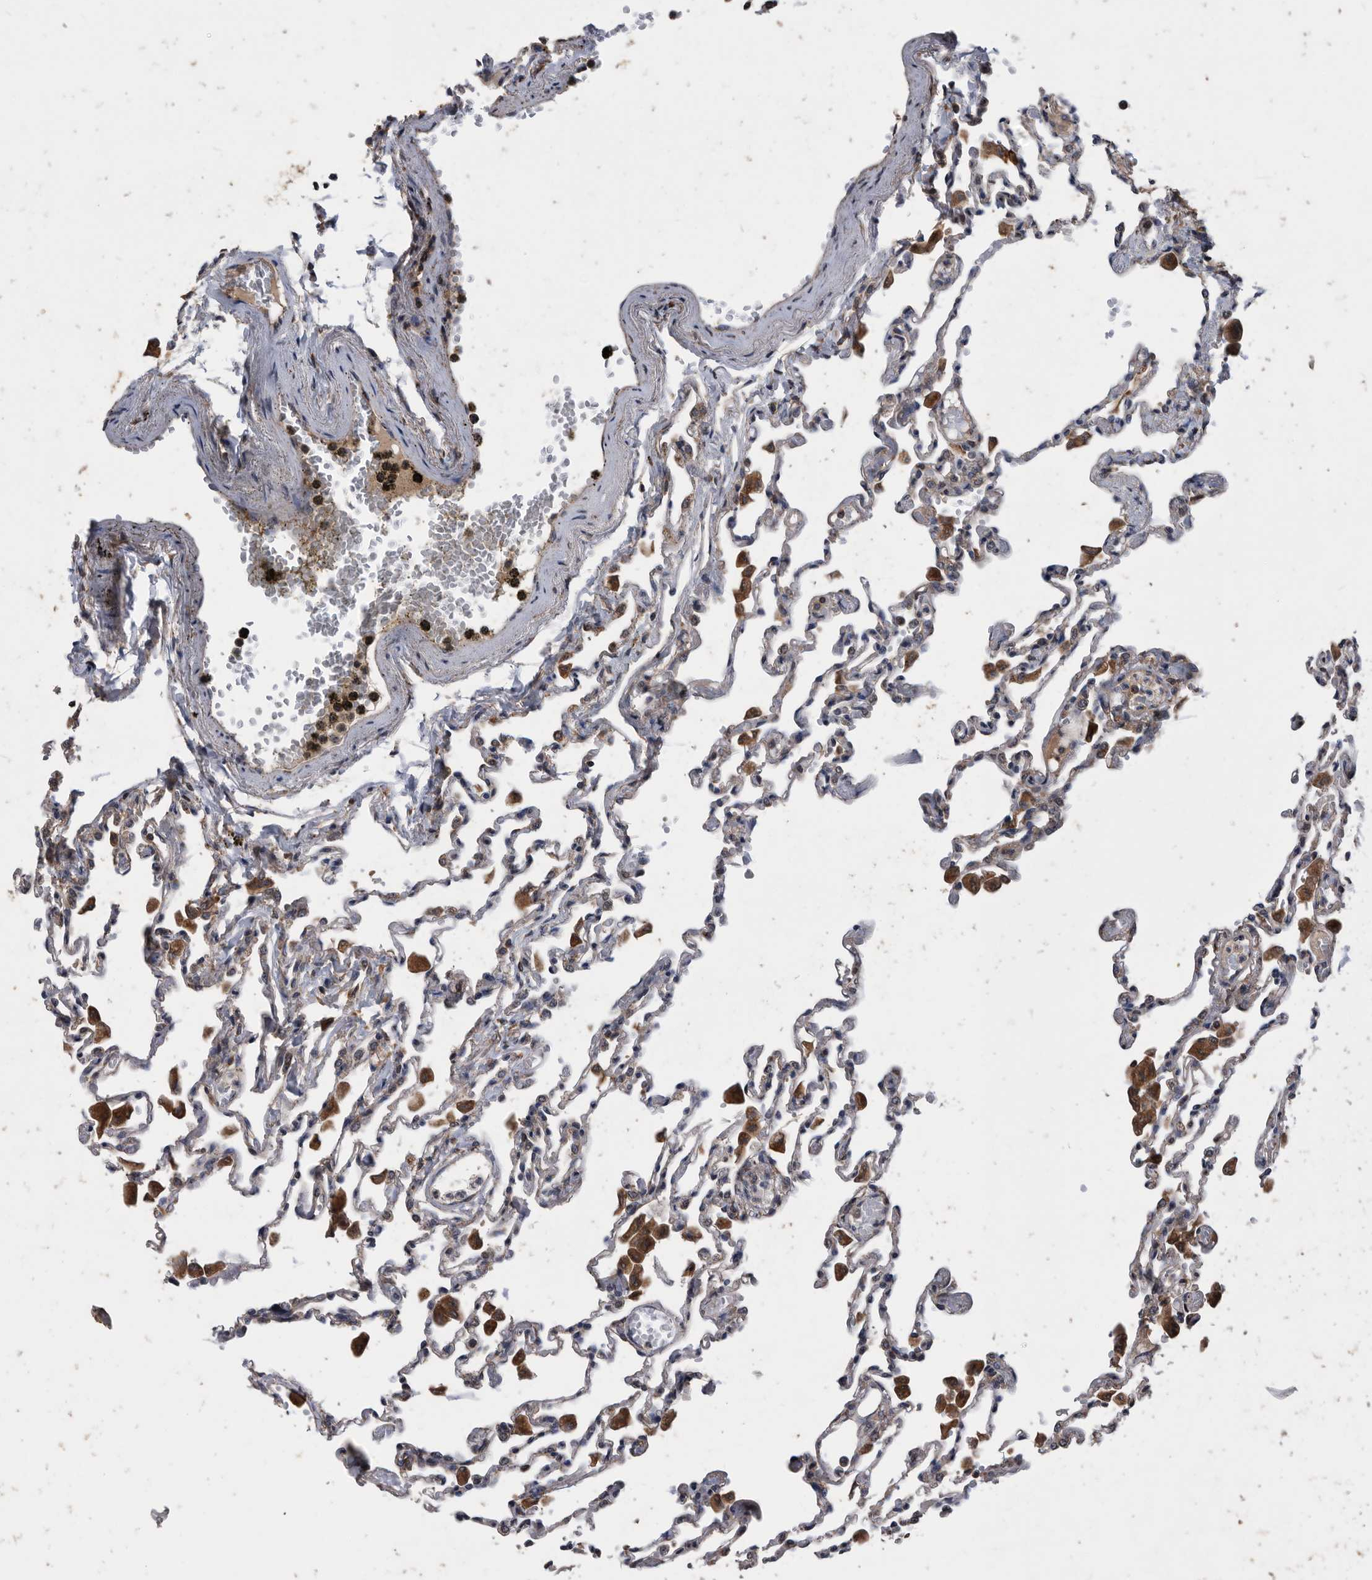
{"staining": {"intensity": "moderate", "quantity": "<25%", "location": "cytoplasmic/membranous"}, "tissue": "lung", "cell_type": "Alveolar cells", "image_type": "normal", "snomed": [{"axis": "morphology", "description": "Normal tissue, NOS"}, {"axis": "topography", "description": "Bronchus"}, {"axis": "topography", "description": "Lung"}], "caption": "The image displays a brown stain indicating the presence of a protein in the cytoplasmic/membranous of alveolar cells in lung.", "gene": "NRBP1", "patient": {"sex": "female", "age": 49}}